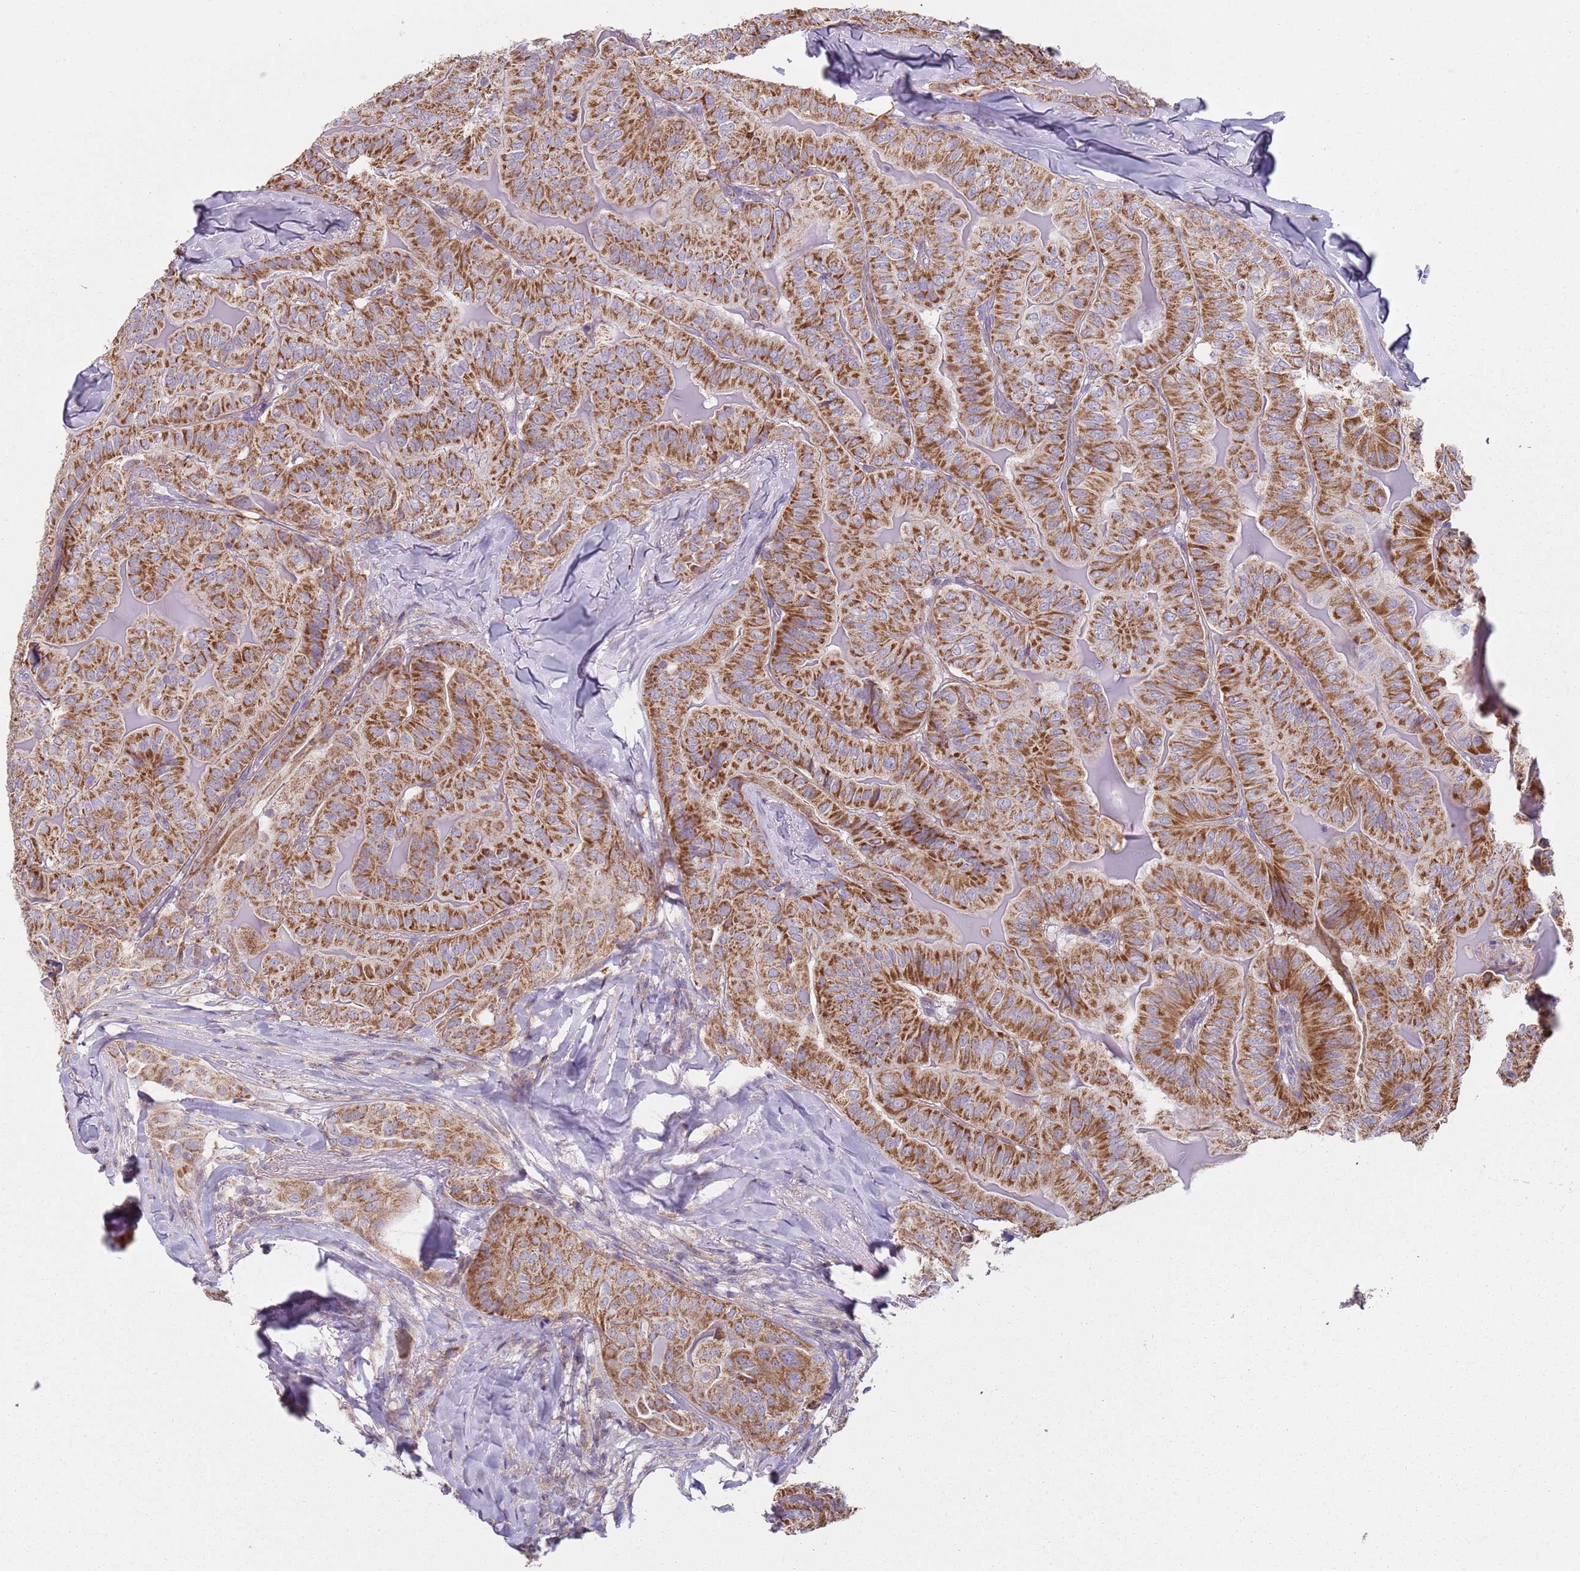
{"staining": {"intensity": "strong", "quantity": ">75%", "location": "cytoplasmic/membranous"}, "tissue": "thyroid cancer", "cell_type": "Tumor cells", "image_type": "cancer", "snomed": [{"axis": "morphology", "description": "Papillary adenocarcinoma, NOS"}, {"axis": "topography", "description": "Thyroid gland"}], "caption": "Protein analysis of thyroid papillary adenocarcinoma tissue displays strong cytoplasmic/membranous positivity in about >75% of tumor cells.", "gene": "GAS8", "patient": {"sex": "female", "age": 68}}